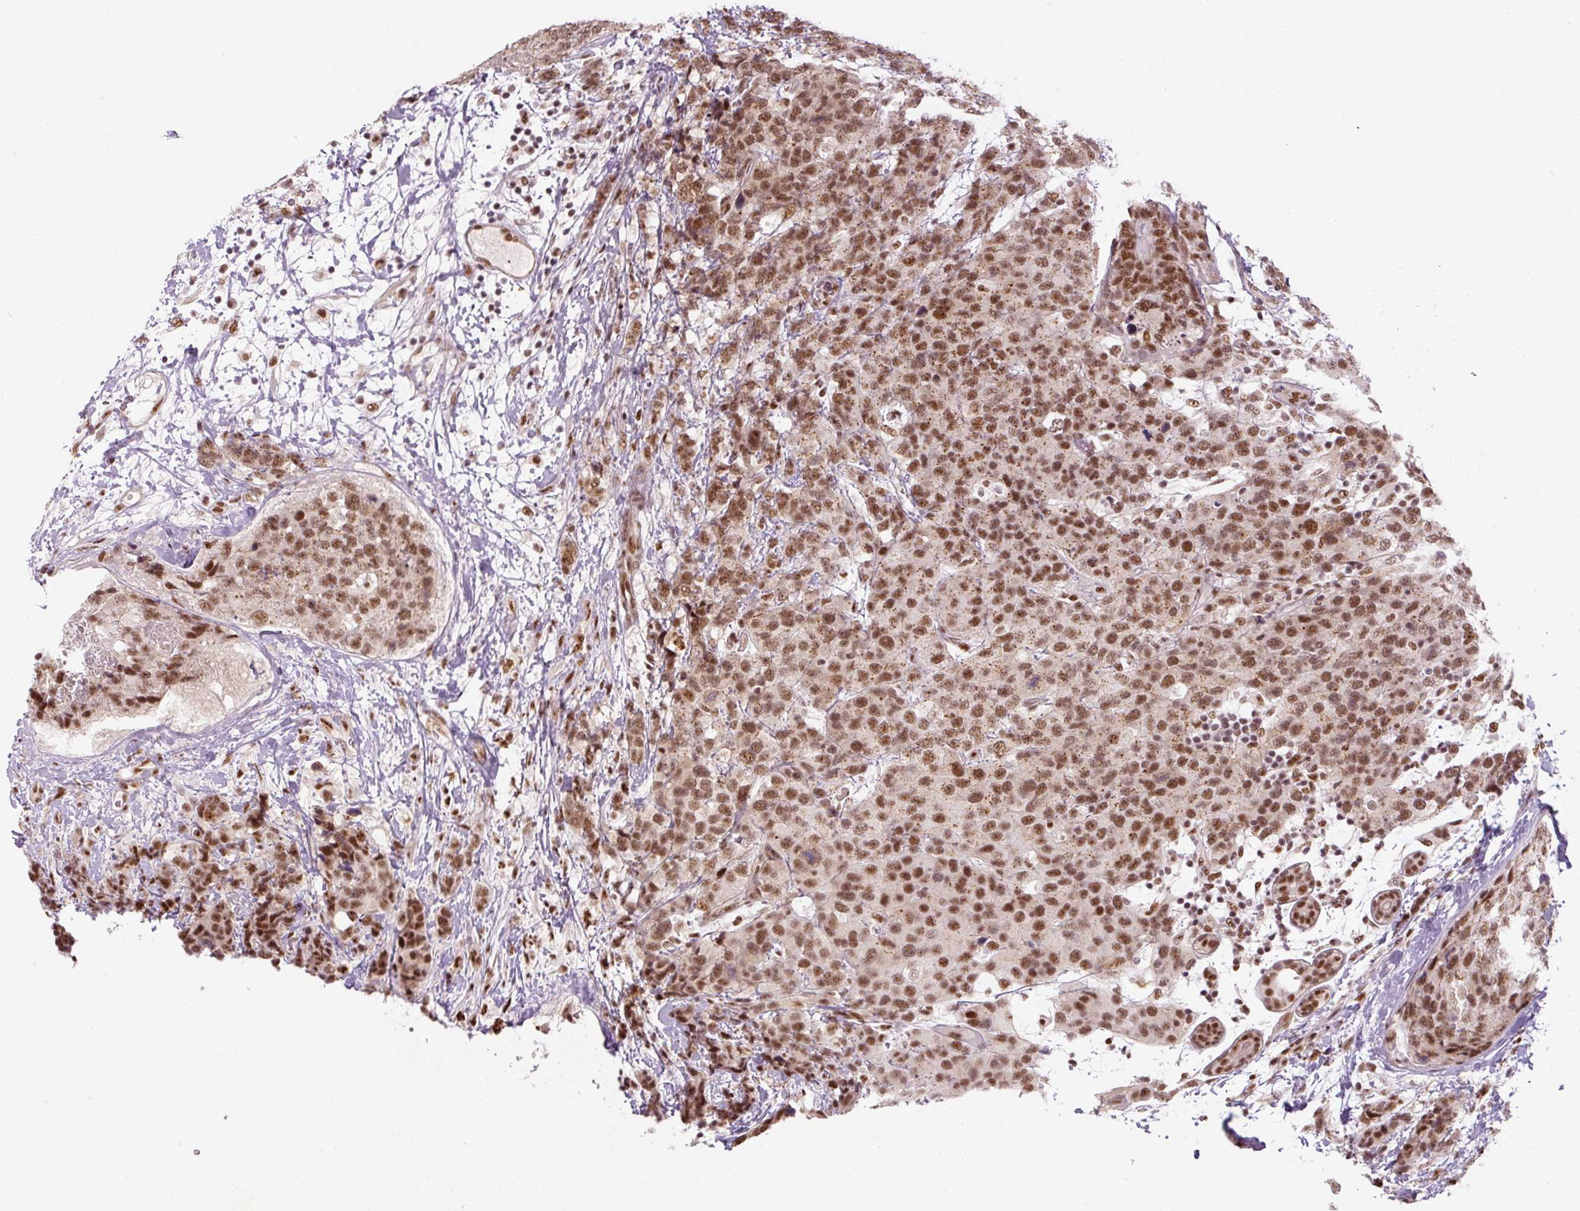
{"staining": {"intensity": "moderate", "quantity": ">75%", "location": "nuclear"}, "tissue": "breast cancer", "cell_type": "Tumor cells", "image_type": "cancer", "snomed": [{"axis": "morphology", "description": "Lobular carcinoma"}, {"axis": "topography", "description": "Breast"}], "caption": "Protein expression analysis of human breast cancer (lobular carcinoma) reveals moderate nuclear expression in approximately >75% of tumor cells. The staining was performed using DAB, with brown indicating positive protein expression. Nuclei are stained blue with hematoxylin.", "gene": "U2AF2", "patient": {"sex": "female", "age": 59}}